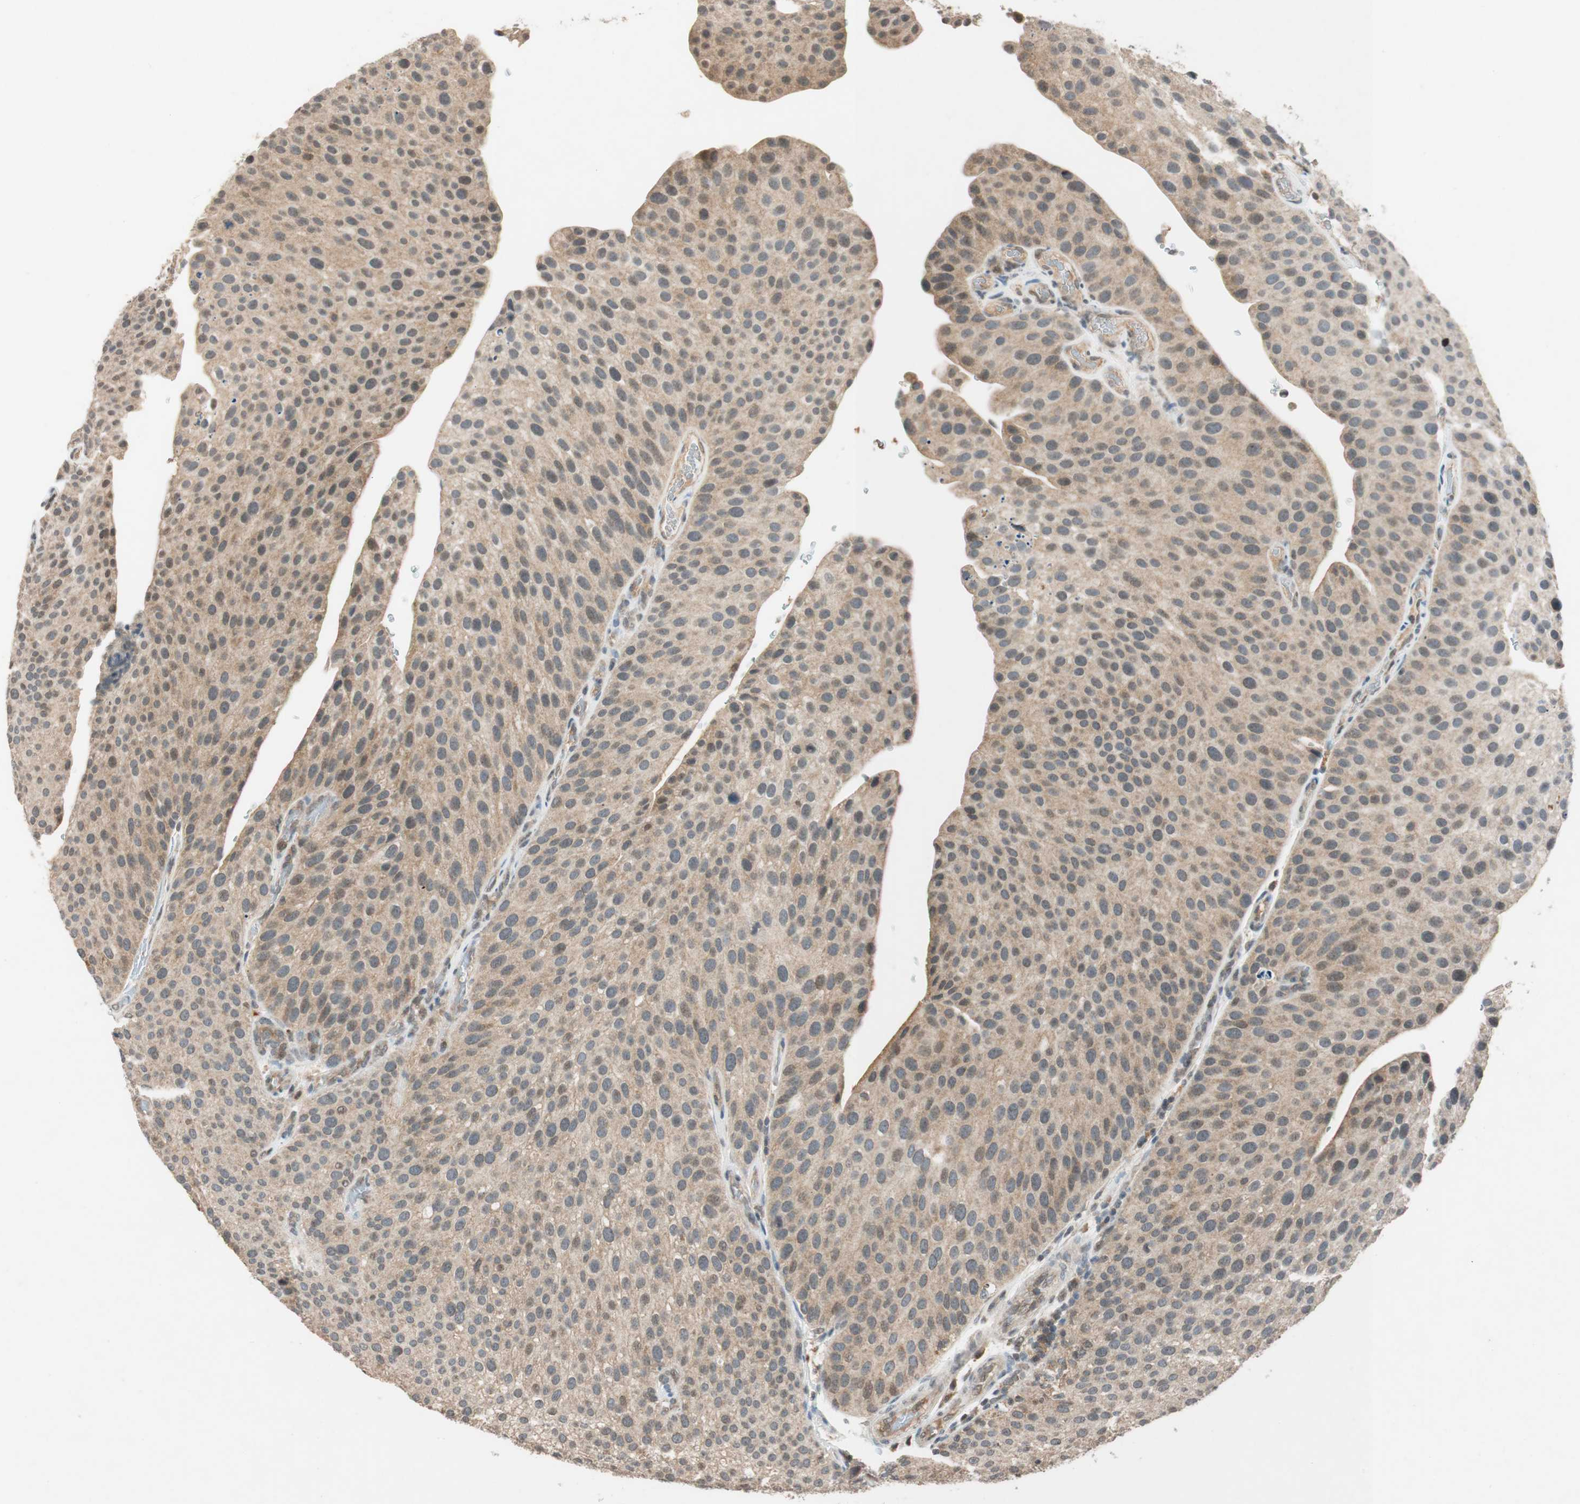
{"staining": {"intensity": "weak", "quantity": ">75%", "location": "cytoplasmic/membranous"}, "tissue": "urothelial cancer", "cell_type": "Tumor cells", "image_type": "cancer", "snomed": [{"axis": "morphology", "description": "Urothelial carcinoma, Low grade"}, {"axis": "topography", "description": "Smooth muscle"}, {"axis": "topography", "description": "Urinary bladder"}], "caption": "Urothelial carcinoma (low-grade) stained with a protein marker shows weak staining in tumor cells.", "gene": "GLB1", "patient": {"sex": "male", "age": 60}}